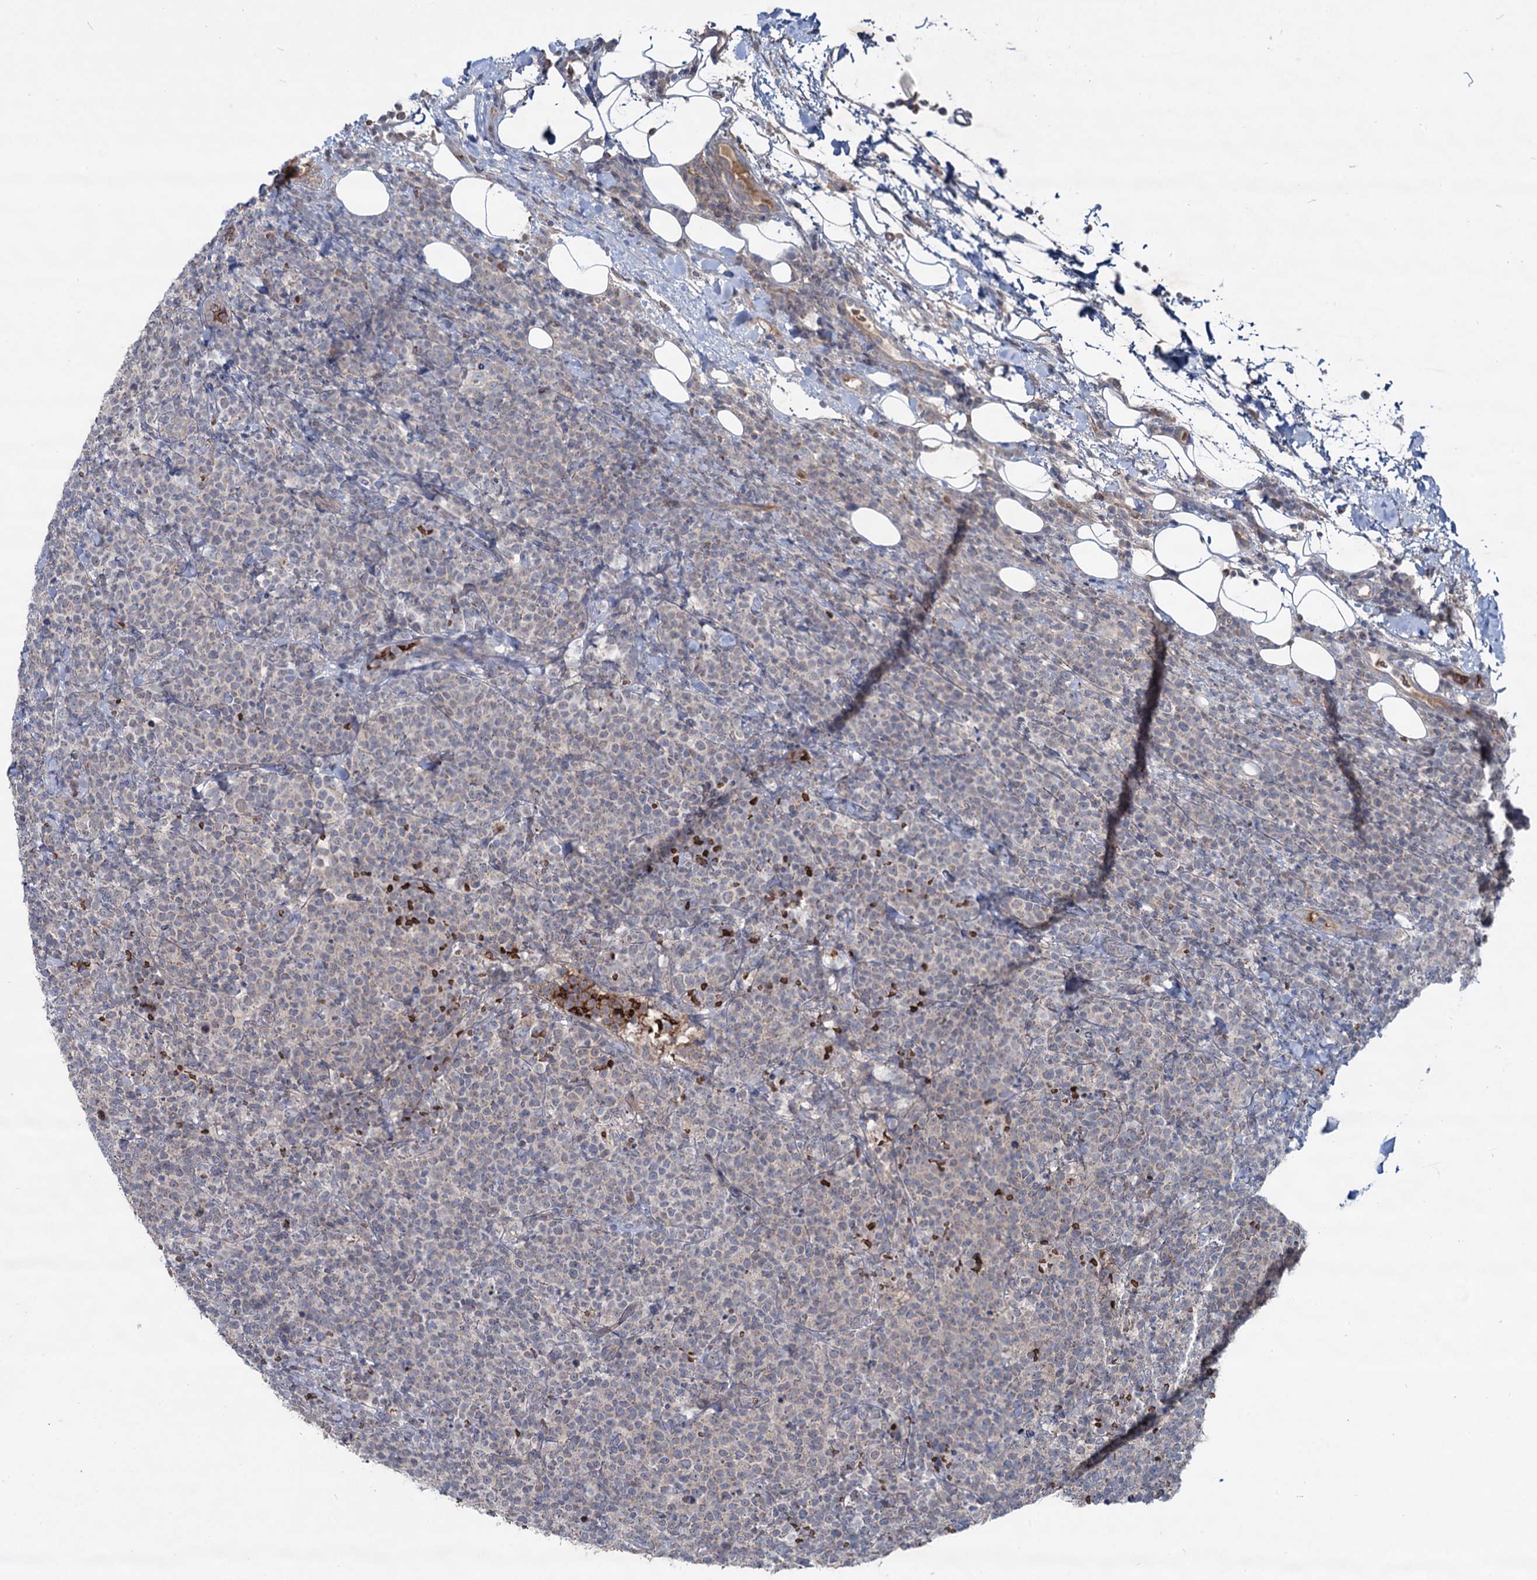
{"staining": {"intensity": "negative", "quantity": "none", "location": "none"}, "tissue": "lymphoma", "cell_type": "Tumor cells", "image_type": "cancer", "snomed": [{"axis": "morphology", "description": "Malignant lymphoma, non-Hodgkin's type, High grade"}, {"axis": "topography", "description": "Lymph node"}], "caption": "IHC of malignant lymphoma, non-Hodgkin's type (high-grade) displays no positivity in tumor cells.", "gene": "RNF6", "patient": {"sex": "male", "age": 61}}